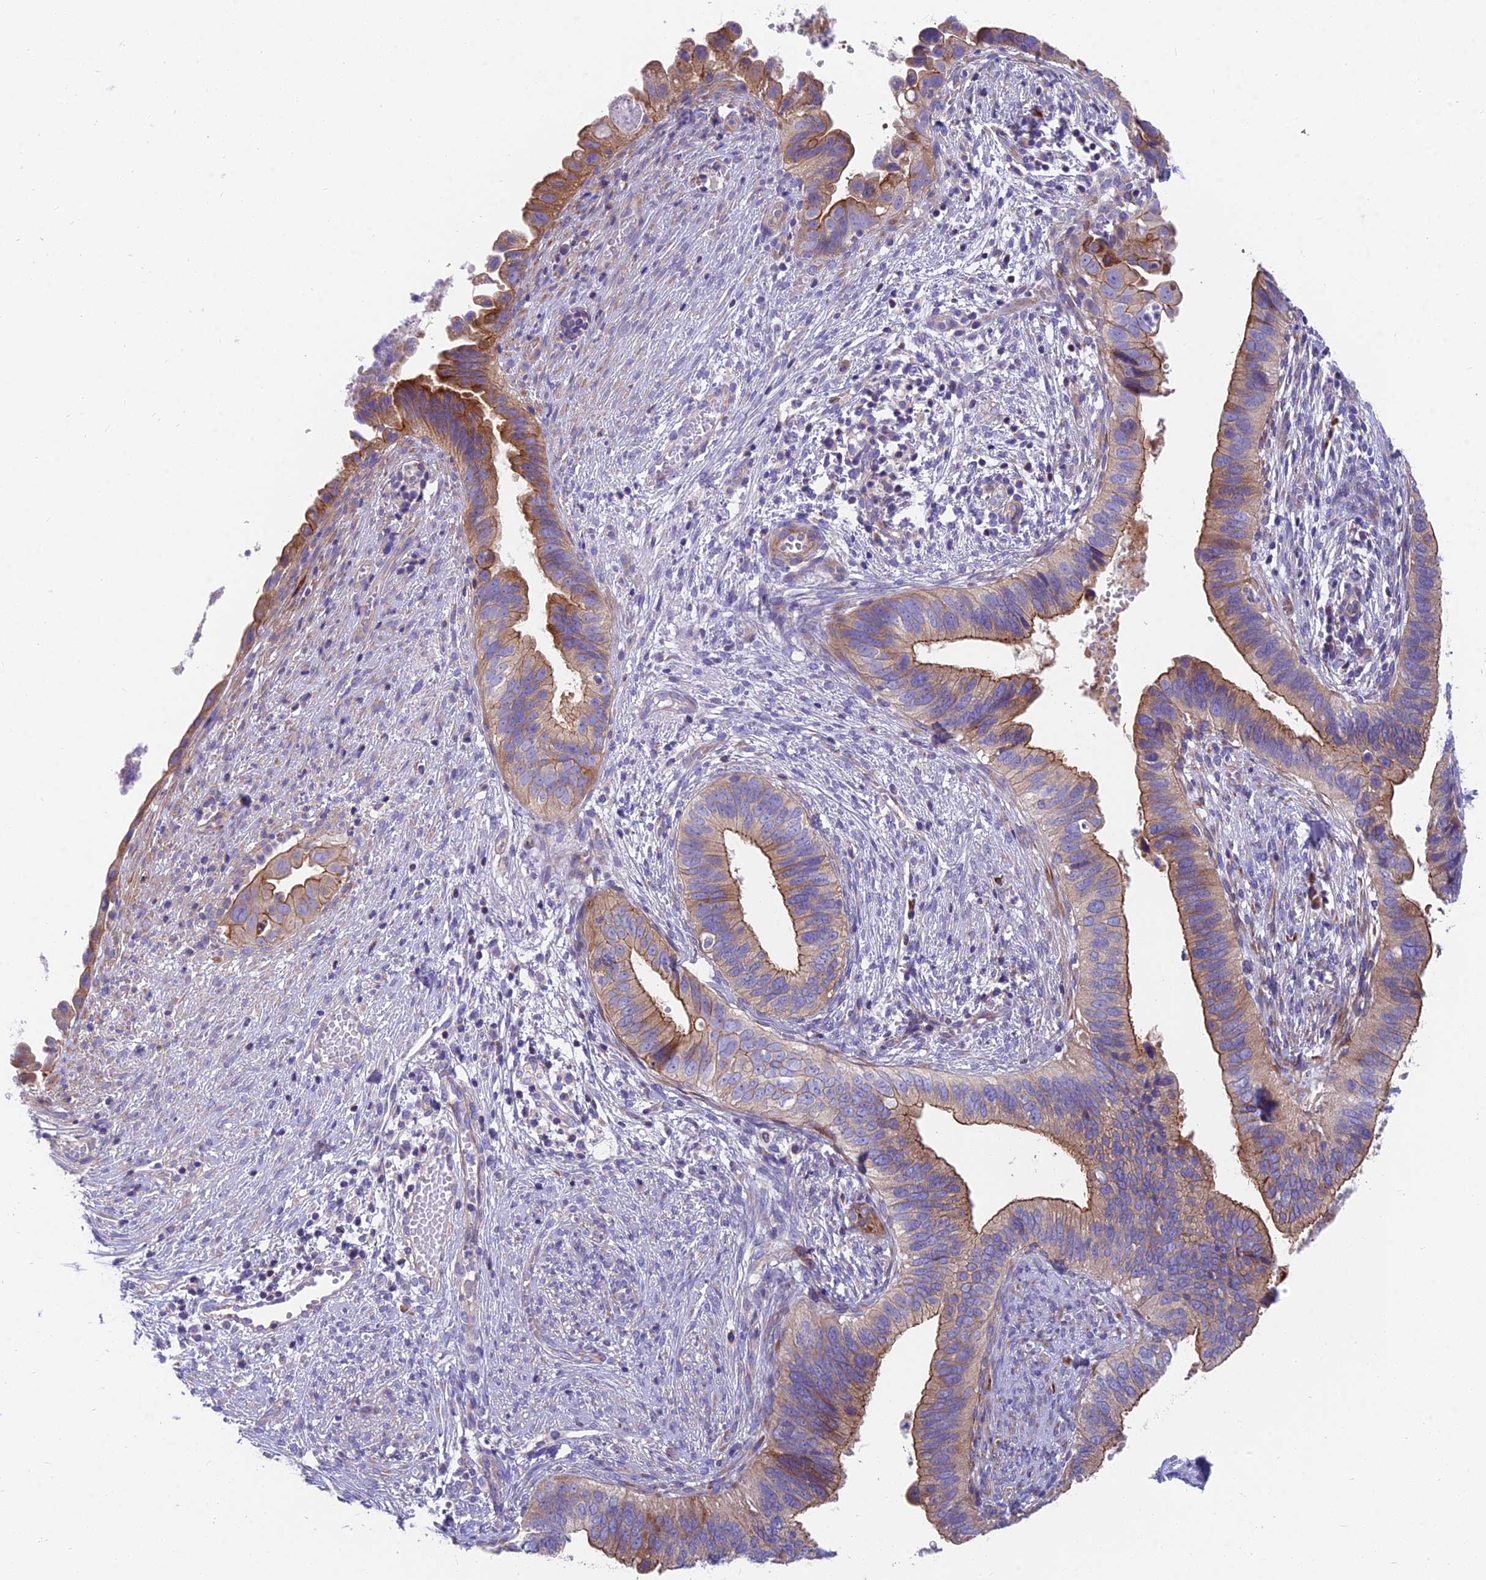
{"staining": {"intensity": "strong", "quantity": ">75%", "location": "cytoplasmic/membranous"}, "tissue": "cervical cancer", "cell_type": "Tumor cells", "image_type": "cancer", "snomed": [{"axis": "morphology", "description": "Adenocarcinoma, NOS"}, {"axis": "topography", "description": "Cervix"}], "caption": "IHC micrograph of cervical adenocarcinoma stained for a protein (brown), which reveals high levels of strong cytoplasmic/membranous expression in approximately >75% of tumor cells.", "gene": "MVB12A", "patient": {"sex": "female", "age": 42}}